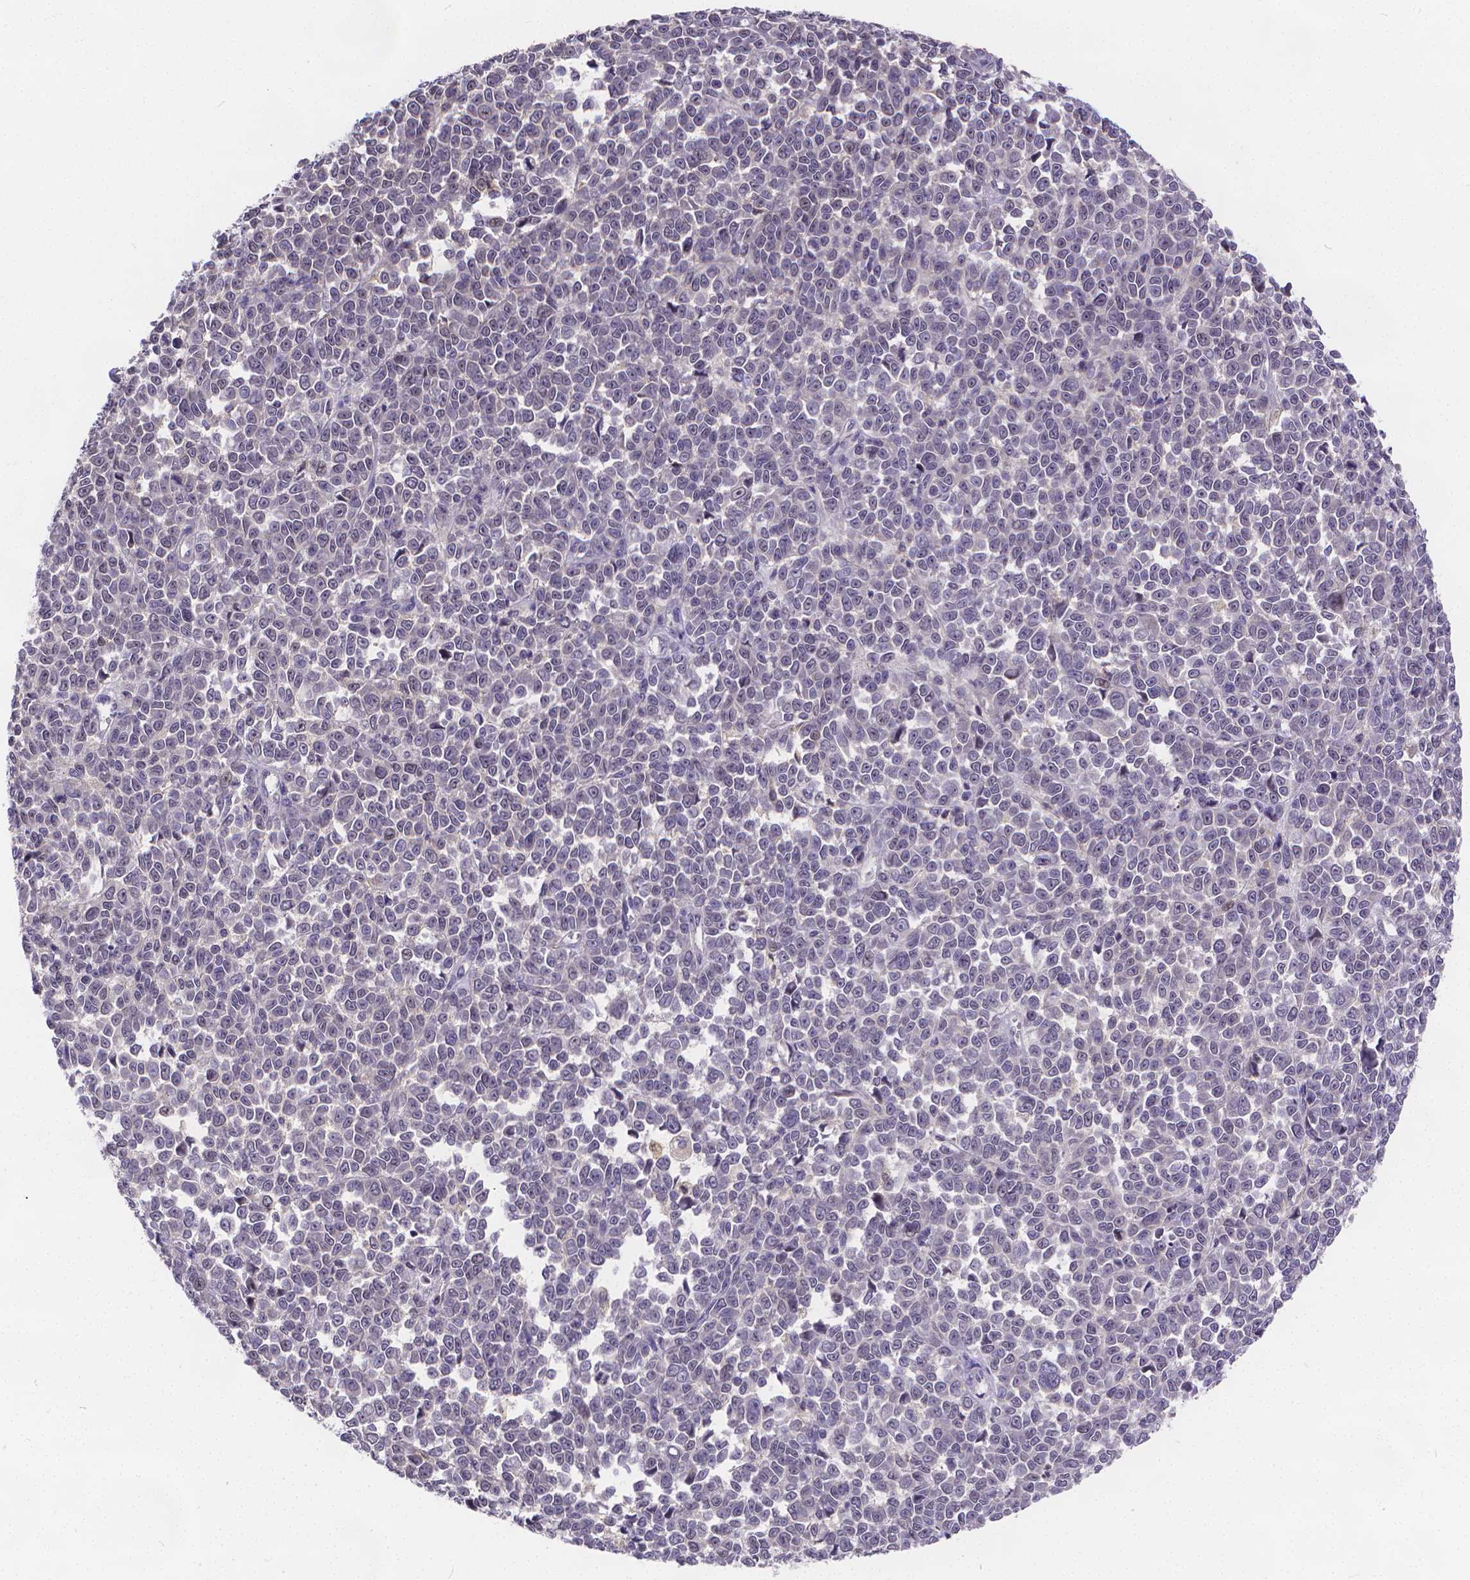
{"staining": {"intensity": "negative", "quantity": "none", "location": "none"}, "tissue": "melanoma", "cell_type": "Tumor cells", "image_type": "cancer", "snomed": [{"axis": "morphology", "description": "Malignant melanoma, NOS"}, {"axis": "topography", "description": "Skin"}], "caption": "Photomicrograph shows no protein positivity in tumor cells of malignant melanoma tissue.", "gene": "GLRB", "patient": {"sex": "female", "age": 95}}